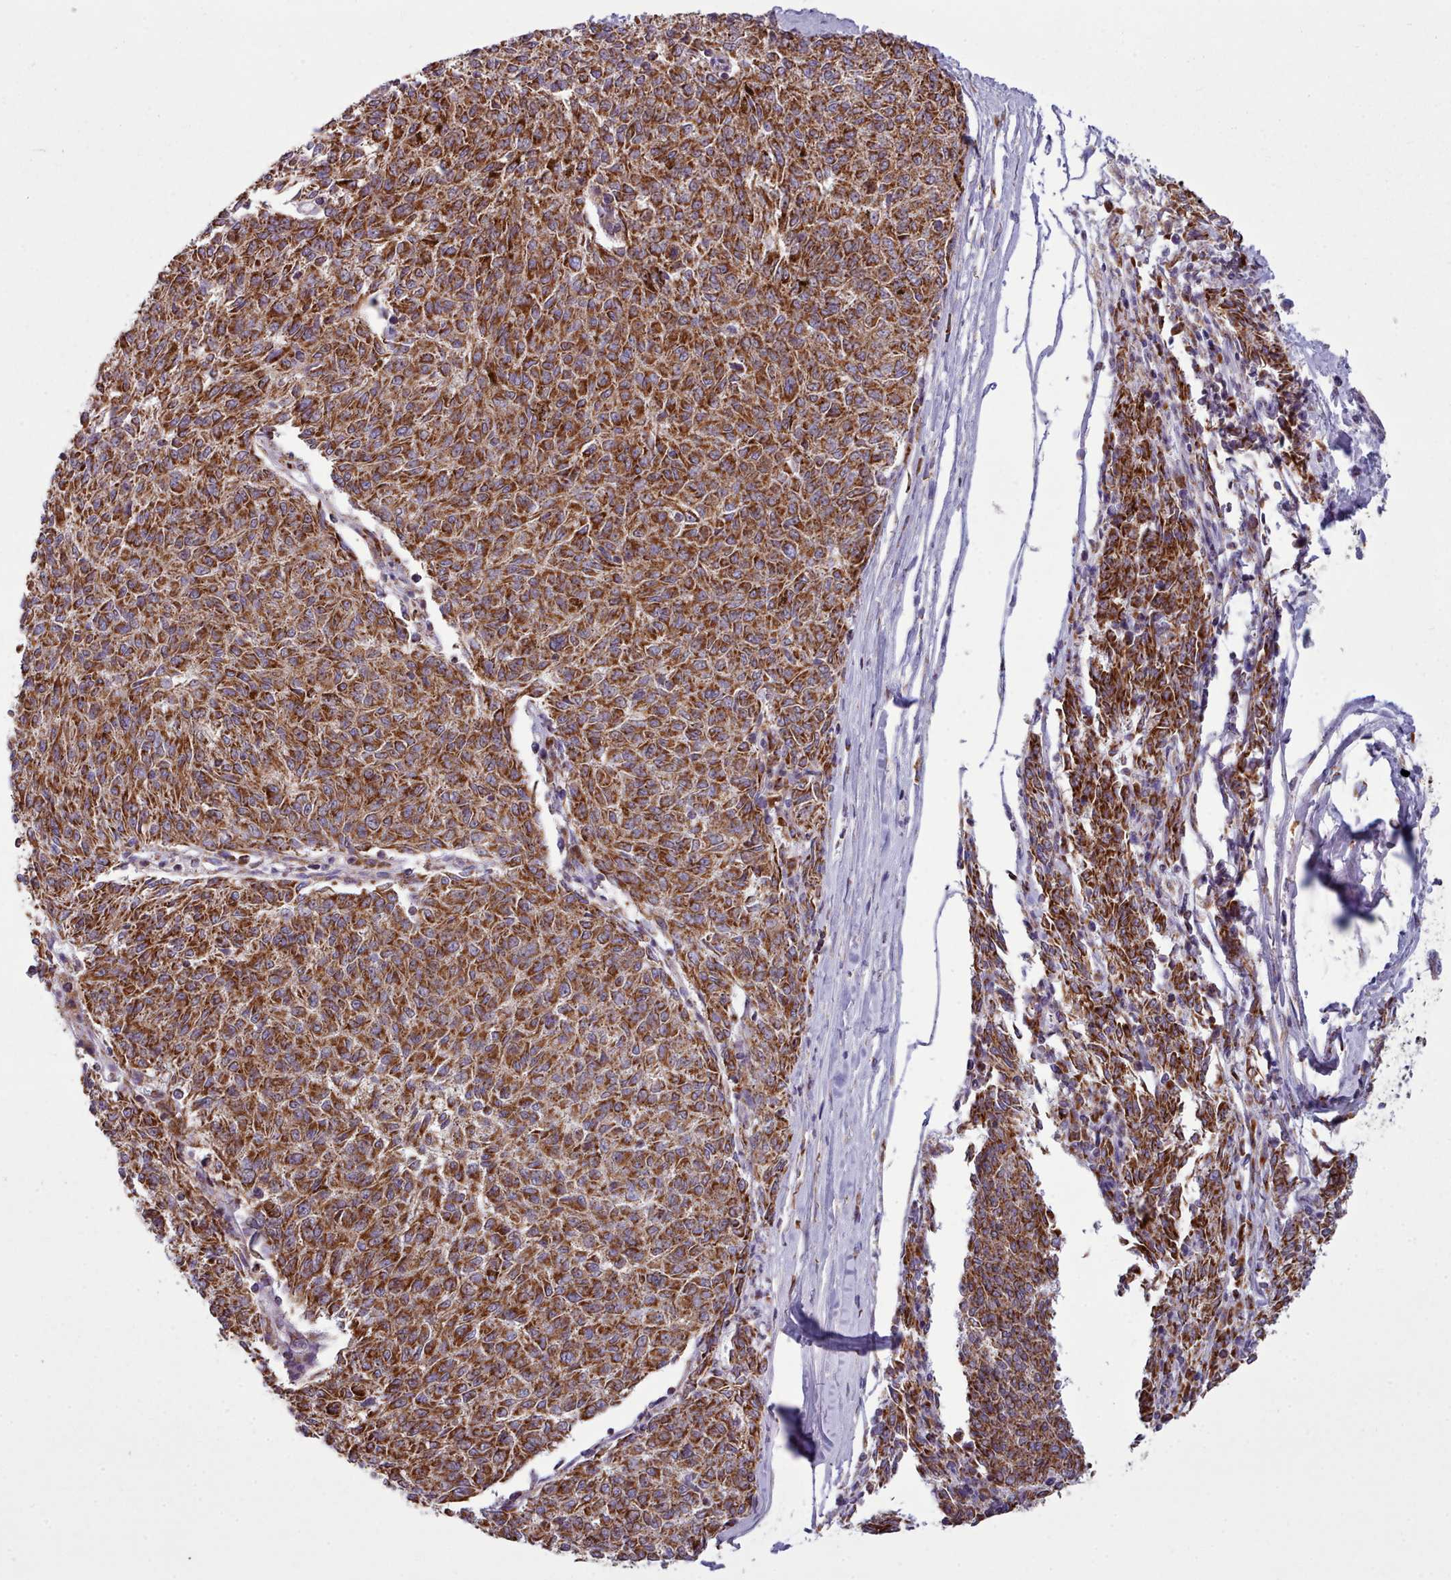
{"staining": {"intensity": "strong", "quantity": ">75%", "location": "cytoplasmic/membranous"}, "tissue": "melanoma", "cell_type": "Tumor cells", "image_type": "cancer", "snomed": [{"axis": "morphology", "description": "Malignant melanoma, NOS"}, {"axis": "topography", "description": "Skin"}], "caption": "Immunohistochemistry of human malignant melanoma demonstrates high levels of strong cytoplasmic/membranous staining in approximately >75% of tumor cells.", "gene": "SRP54", "patient": {"sex": "female", "age": 72}}